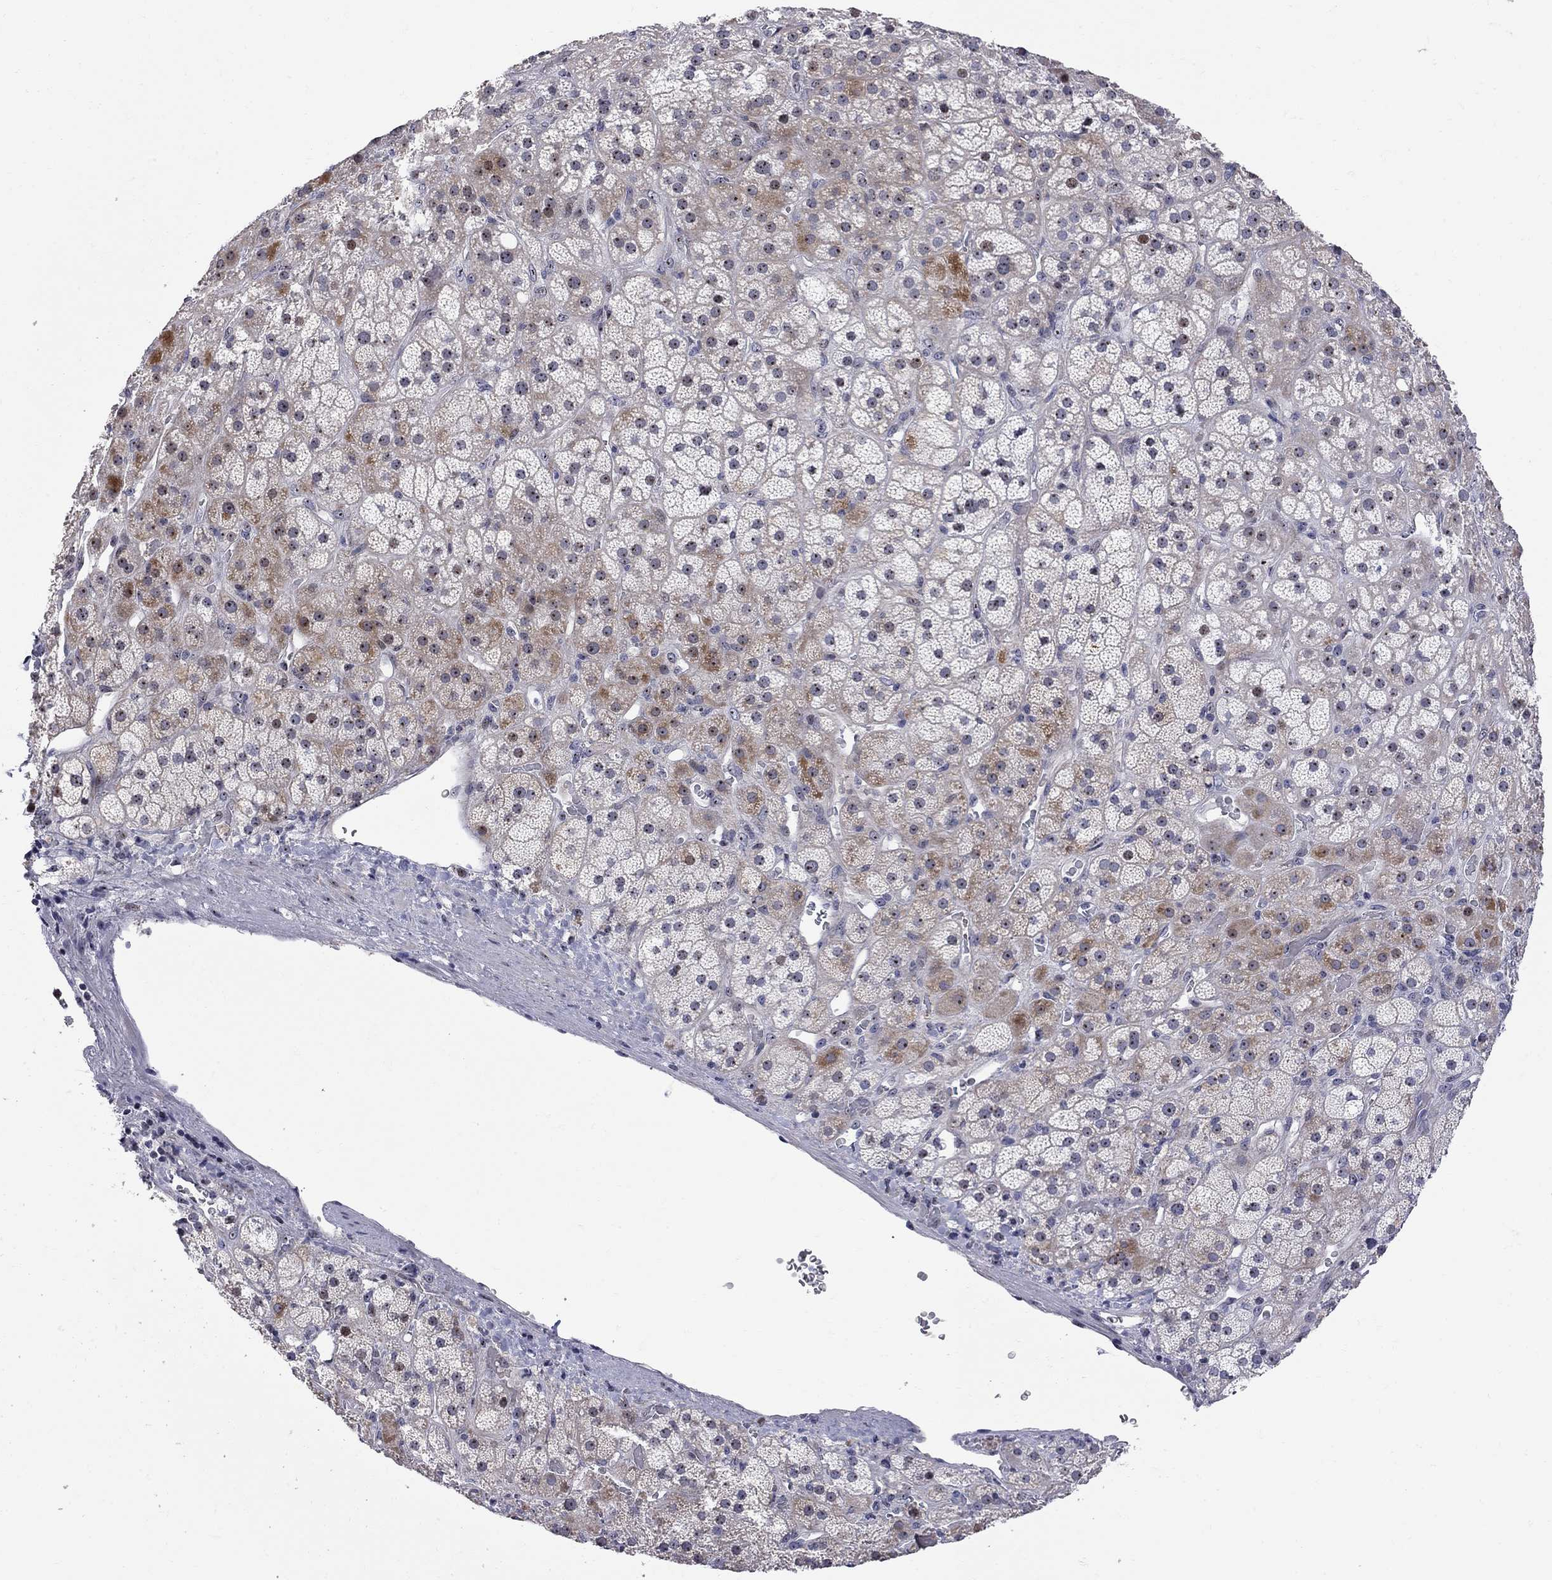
{"staining": {"intensity": "weak", "quantity": "25%-75%", "location": "cytoplasmic/membranous"}, "tissue": "adrenal gland", "cell_type": "Glandular cells", "image_type": "normal", "snomed": [{"axis": "morphology", "description": "Normal tissue, NOS"}, {"axis": "topography", "description": "Adrenal gland"}], "caption": "IHC of unremarkable human adrenal gland exhibits low levels of weak cytoplasmic/membranous staining in about 25%-75% of glandular cells.", "gene": "DHX33", "patient": {"sex": "male", "age": 57}}